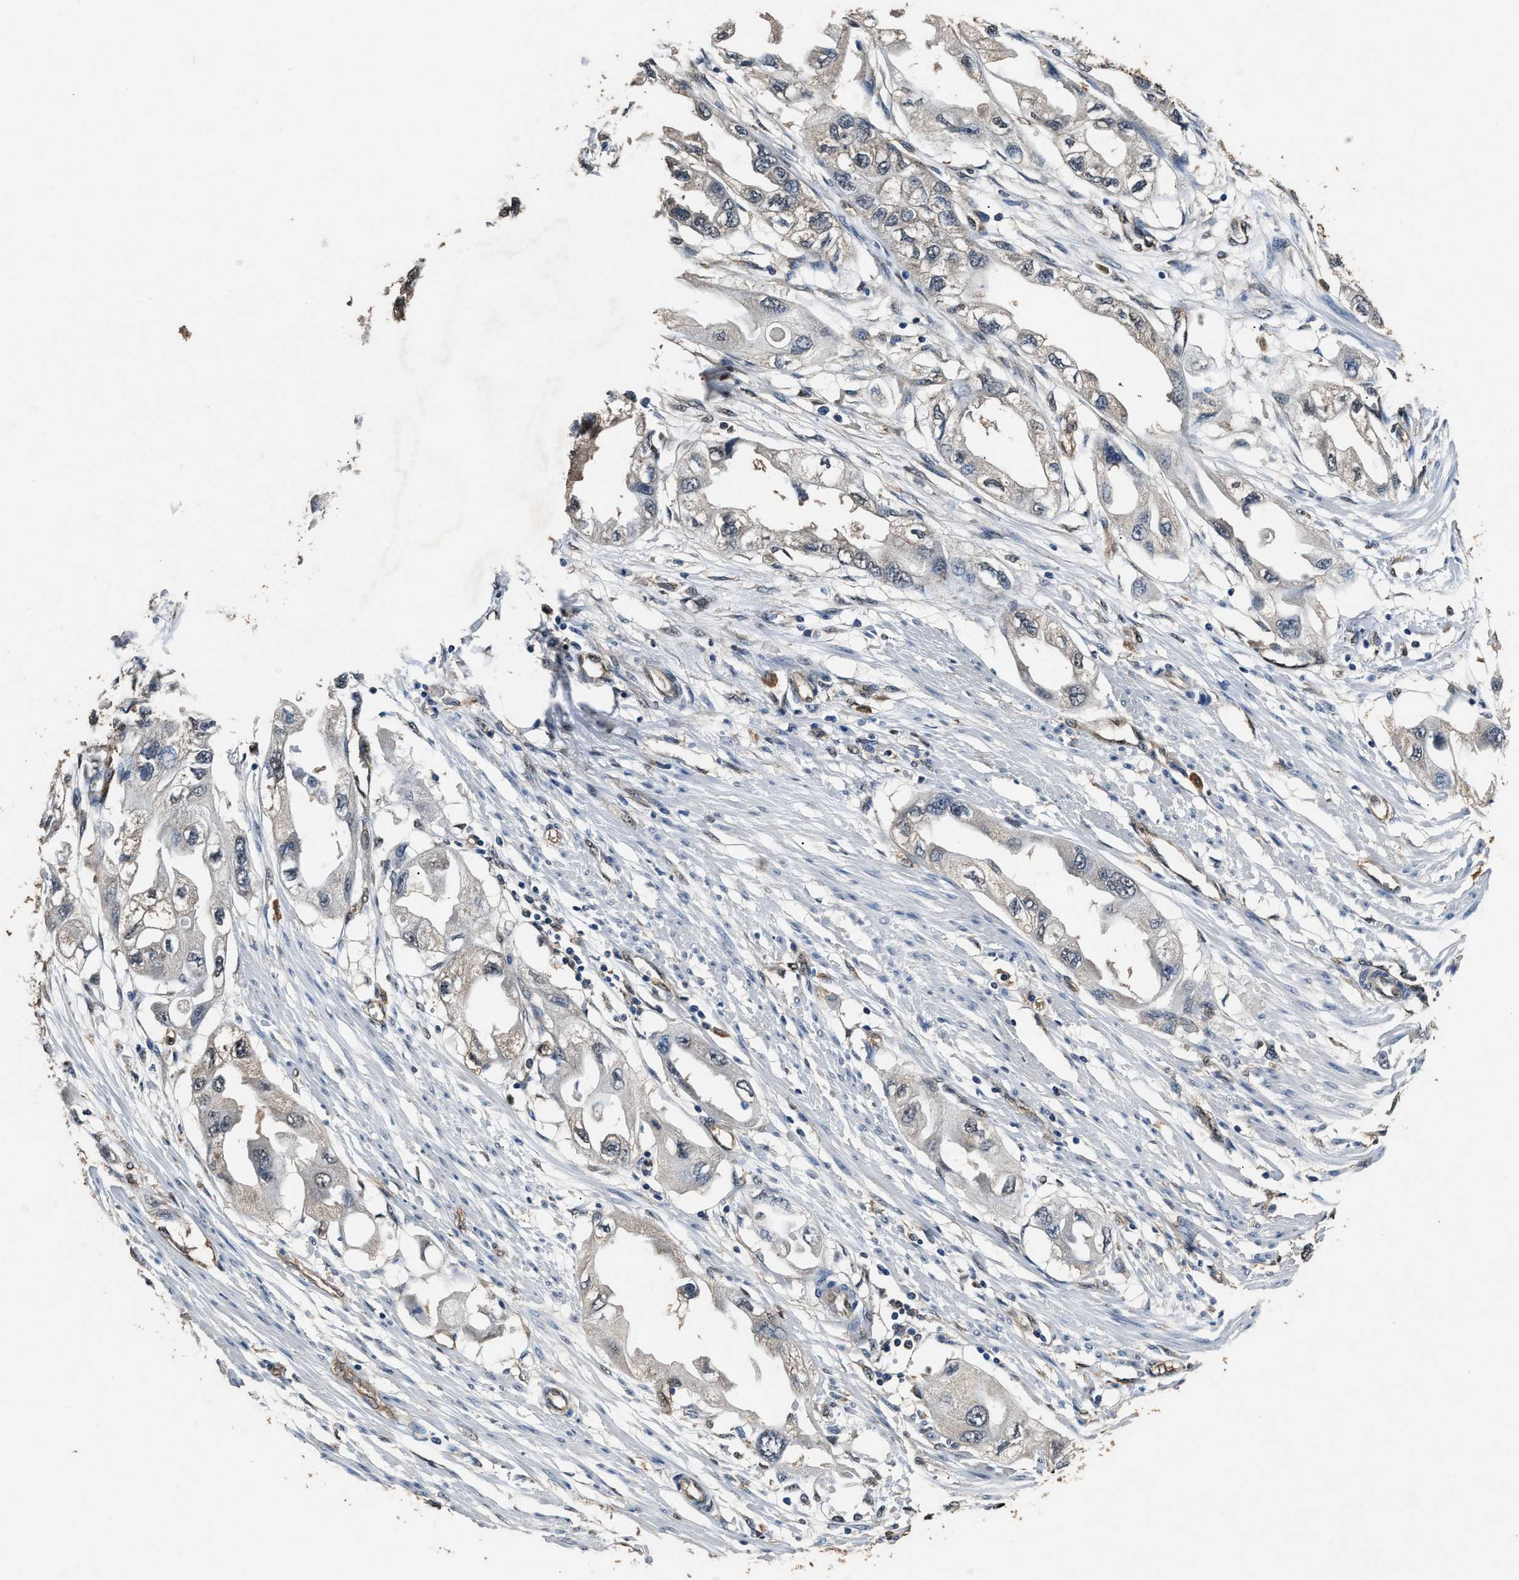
{"staining": {"intensity": "negative", "quantity": "none", "location": "none"}, "tissue": "endometrial cancer", "cell_type": "Tumor cells", "image_type": "cancer", "snomed": [{"axis": "morphology", "description": "Adenocarcinoma, NOS"}, {"axis": "topography", "description": "Endometrium"}], "caption": "Photomicrograph shows no significant protein expression in tumor cells of endometrial cancer.", "gene": "YWHAE", "patient": {"sex": "female", "age": 67}}